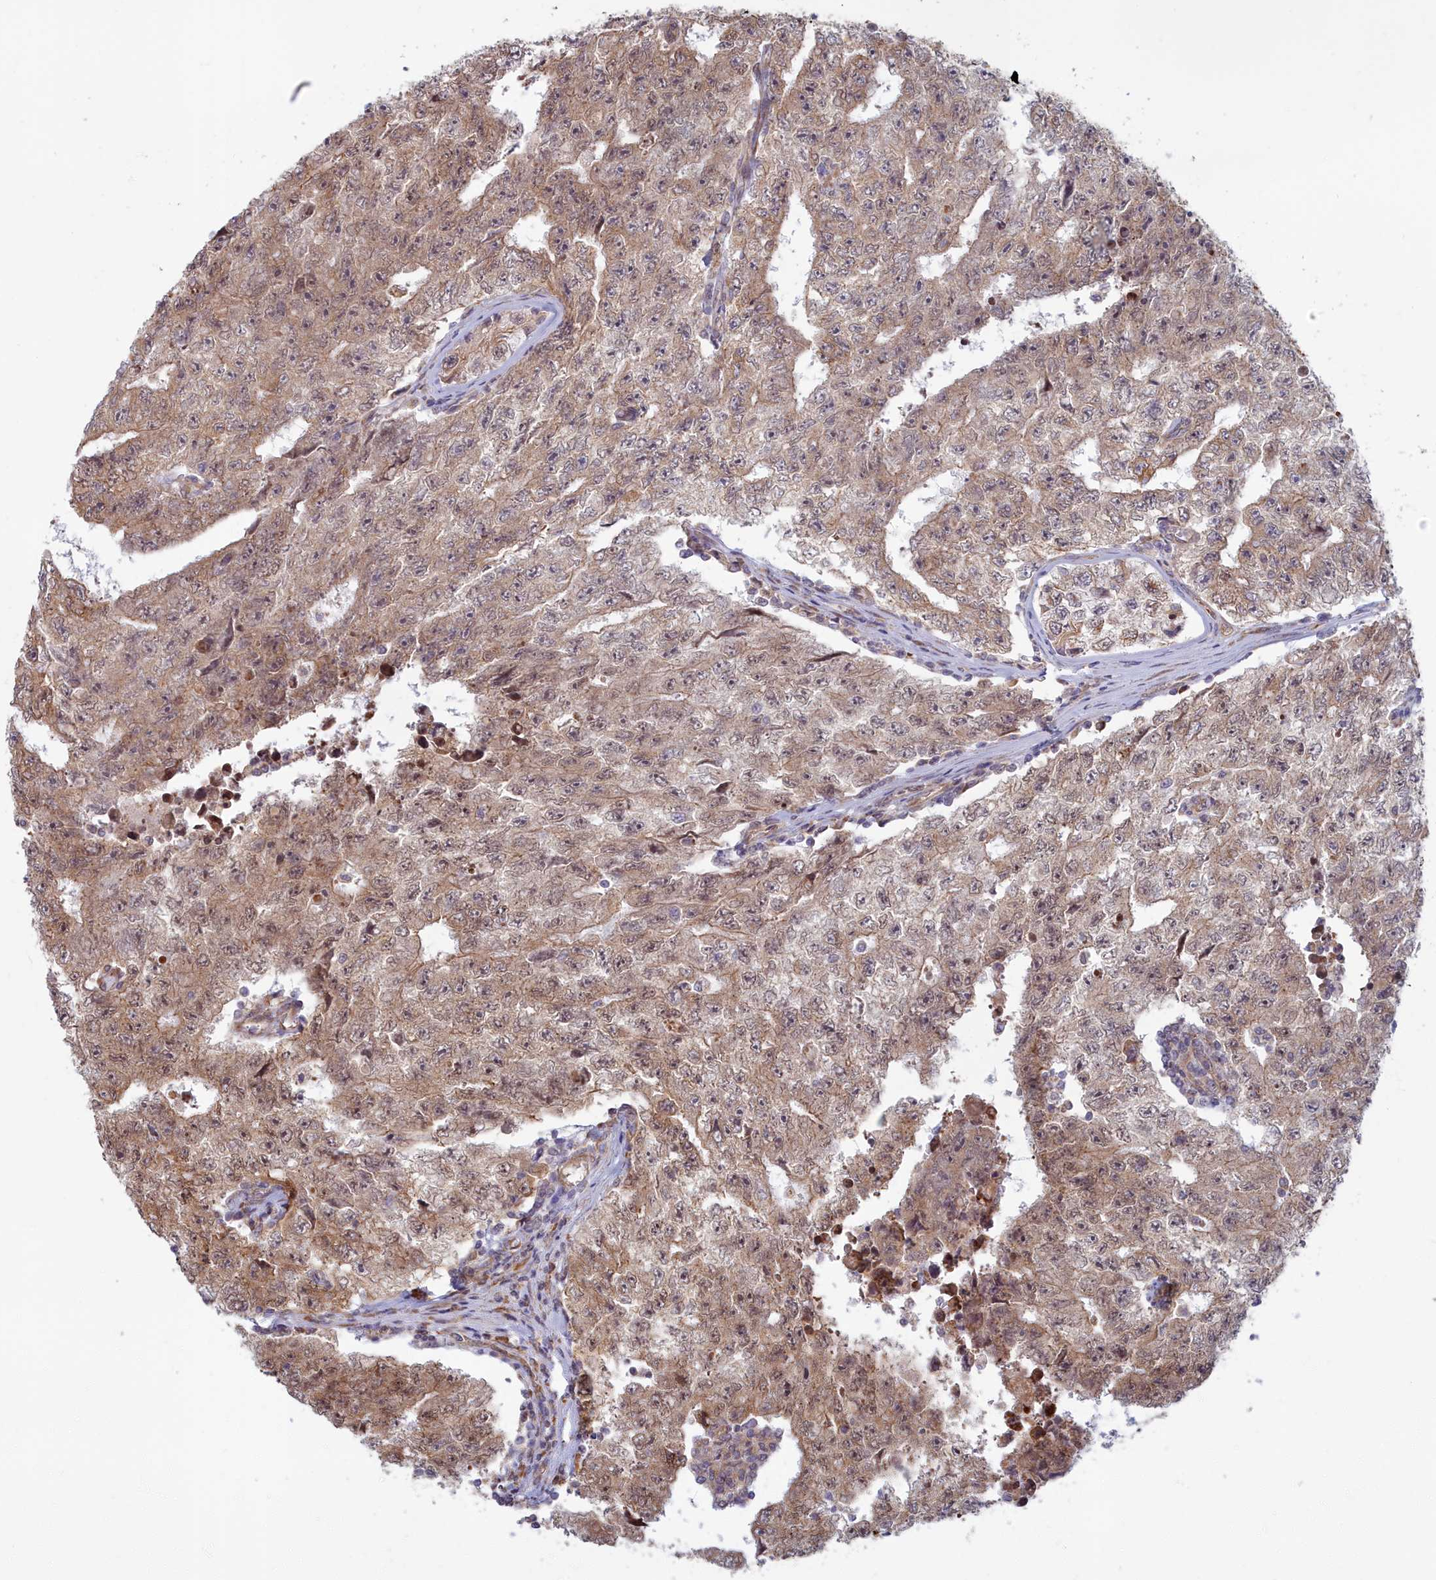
{"staining": {"intensity": "moderate", "quantity": "25%-75%", "location": "cytoplasmic/membranous,nuclear"}, "tissue": "testis cancer", "cell_type": "Tumor cells", "image_type": "cancer", "snomed": [{"axis": "morphology", "description": "Carcinoma, Embryonal, NOS"}, {"axis": "topography", "description": "Testis"}], "caption": "Moderate cytoplasmic/membranous and nuclear expression for a protein is present in about 25%-75% of tumor cells of testis cancer (embryonal carcinoma) using immunohistochemistry (IHC).", "gene": "MAK16", "patient": {"sex": "male", "age": 17}}